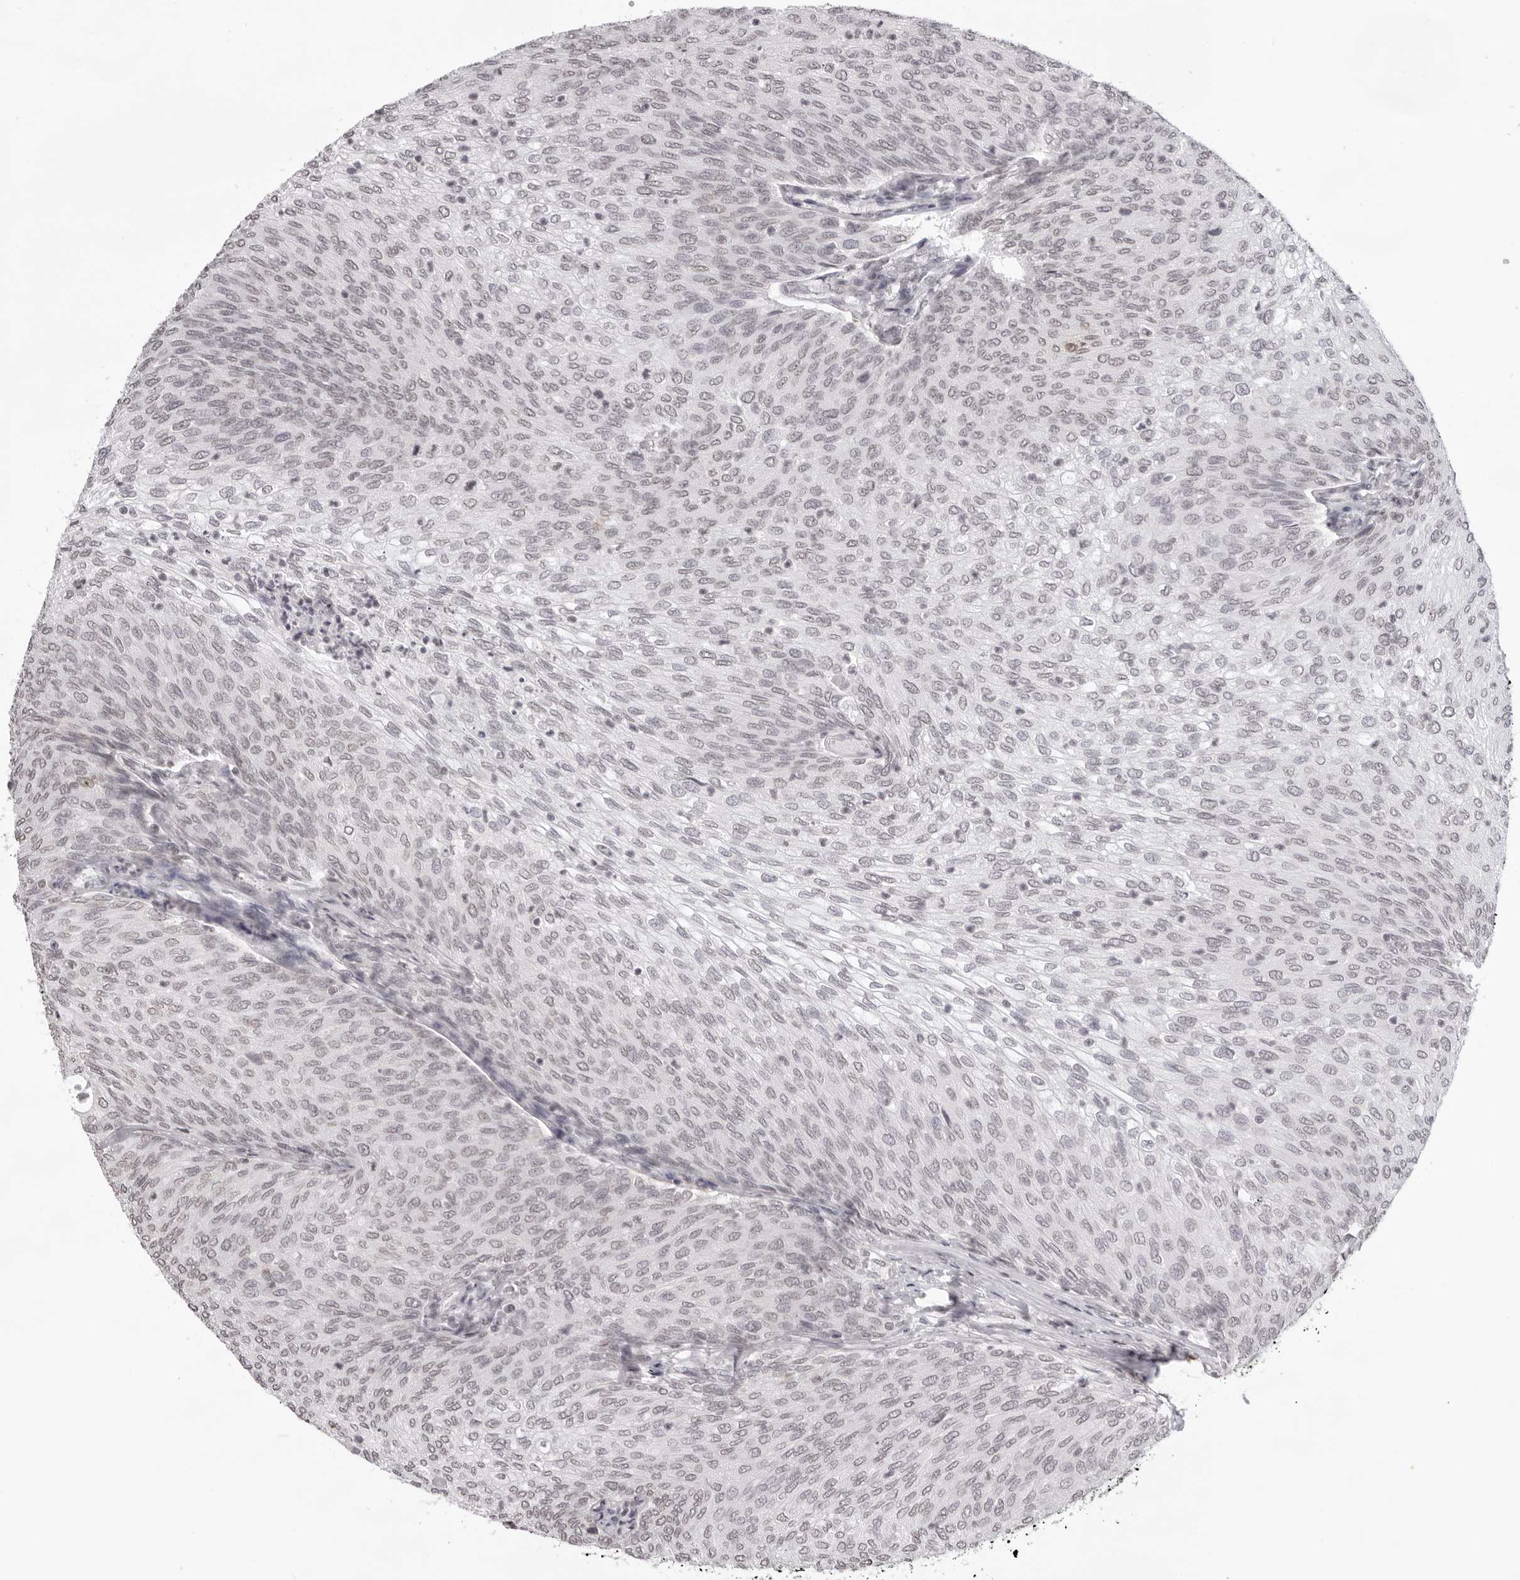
{"staining": {"intensity": "weak", "quantity": "<25%", "location": "nuclear"}, "tissue": "urothelial cancer", "cell_type": "Tumor cells", "image_type": "cancer", "snomed": [{"axis": "morphology", "description": "Urothelial carcinoma, Low grade"}, {"axis": "topography", "description": "Urinary bladder"}], "caption": "Immunohistochemical staining of urothelial carcinoma (low-grade) shows no significant positivity in tumor cells. The staining is performed using DAB brown chromogen with nuclei counter-stained in using hematoxylin.", "gene": "NTM", "patient": {"sex": "female", "age": 79}}